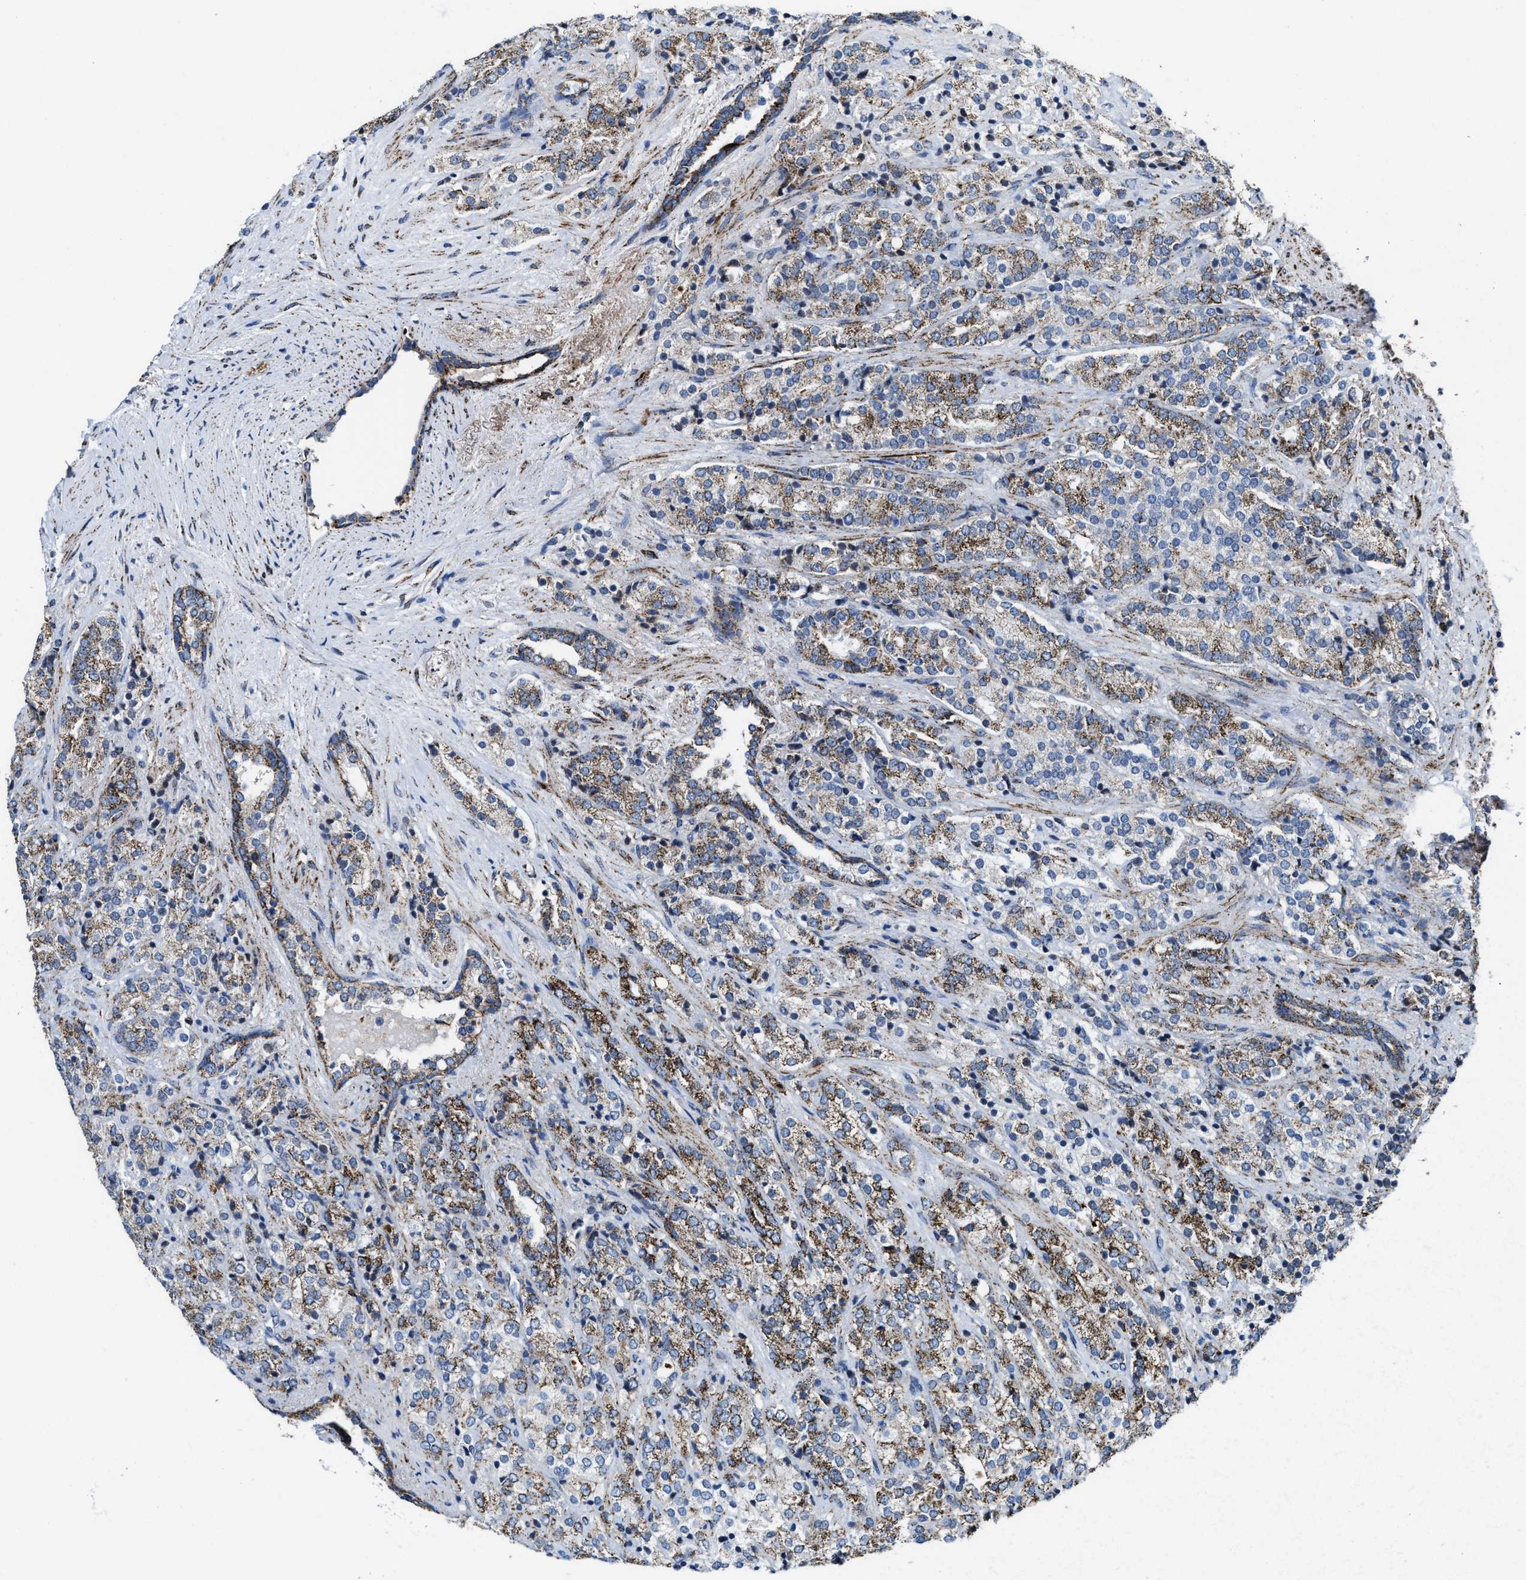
{"staining": {"intensity": "moderate", "quantity": ">75%", "location": "cytoplasmic/membranous"}, "tissue": "prostate cancer", "cell_type": "Tumor cells", "image_type": "cancer", "snomed": [{"axis": "morphology", "description": "Adenocarcinoma, High grade"}, {"axis": "topography", "description": "Prostate"}], "caption": "Immunohistochemistry (DAB) staining of prostate cancer displays moderate cytoplasmic/membranous protein expression in approximately >75% of tumor cells.", "gene": "ALDH1B1", "patient": {"sex": "male", "age": 71}}